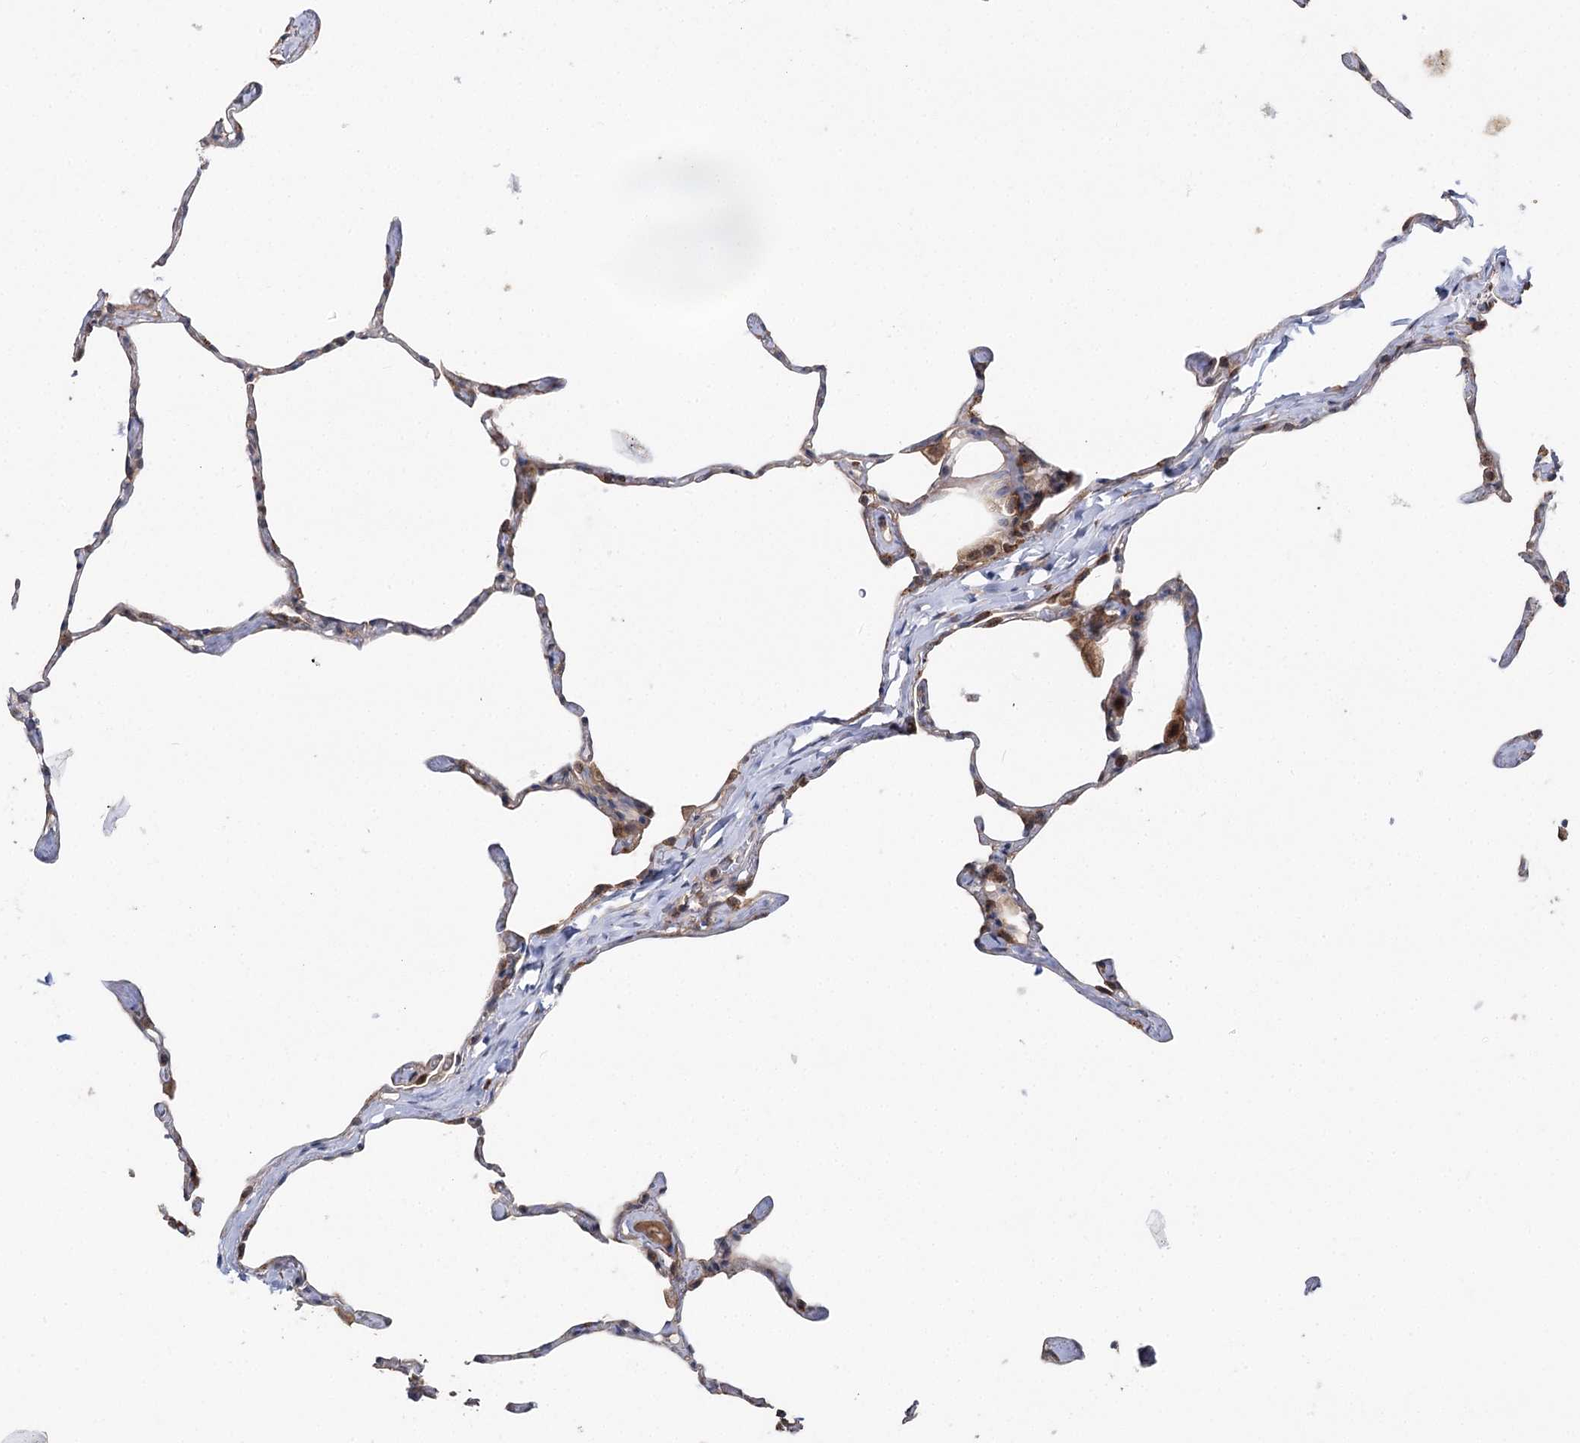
{"staining": {"intensity": "moderate", "quantity": "<25%", "location": "cytoplasmic/membranous,nuclear"}, "tissue": "lung", "cell_type": "Alveolar cells", "image_type": "normal", "snomed": [{"axis": "morphology", "description": "Normal tissue, NOS"}, {"axis": "topography", "description": "Lung"}], "caption": "Lung stained with a protein marker reveals moderate staining in alveolar cells.", "gene": "STX6", "patient": {"sex": "male", "age": 65}}